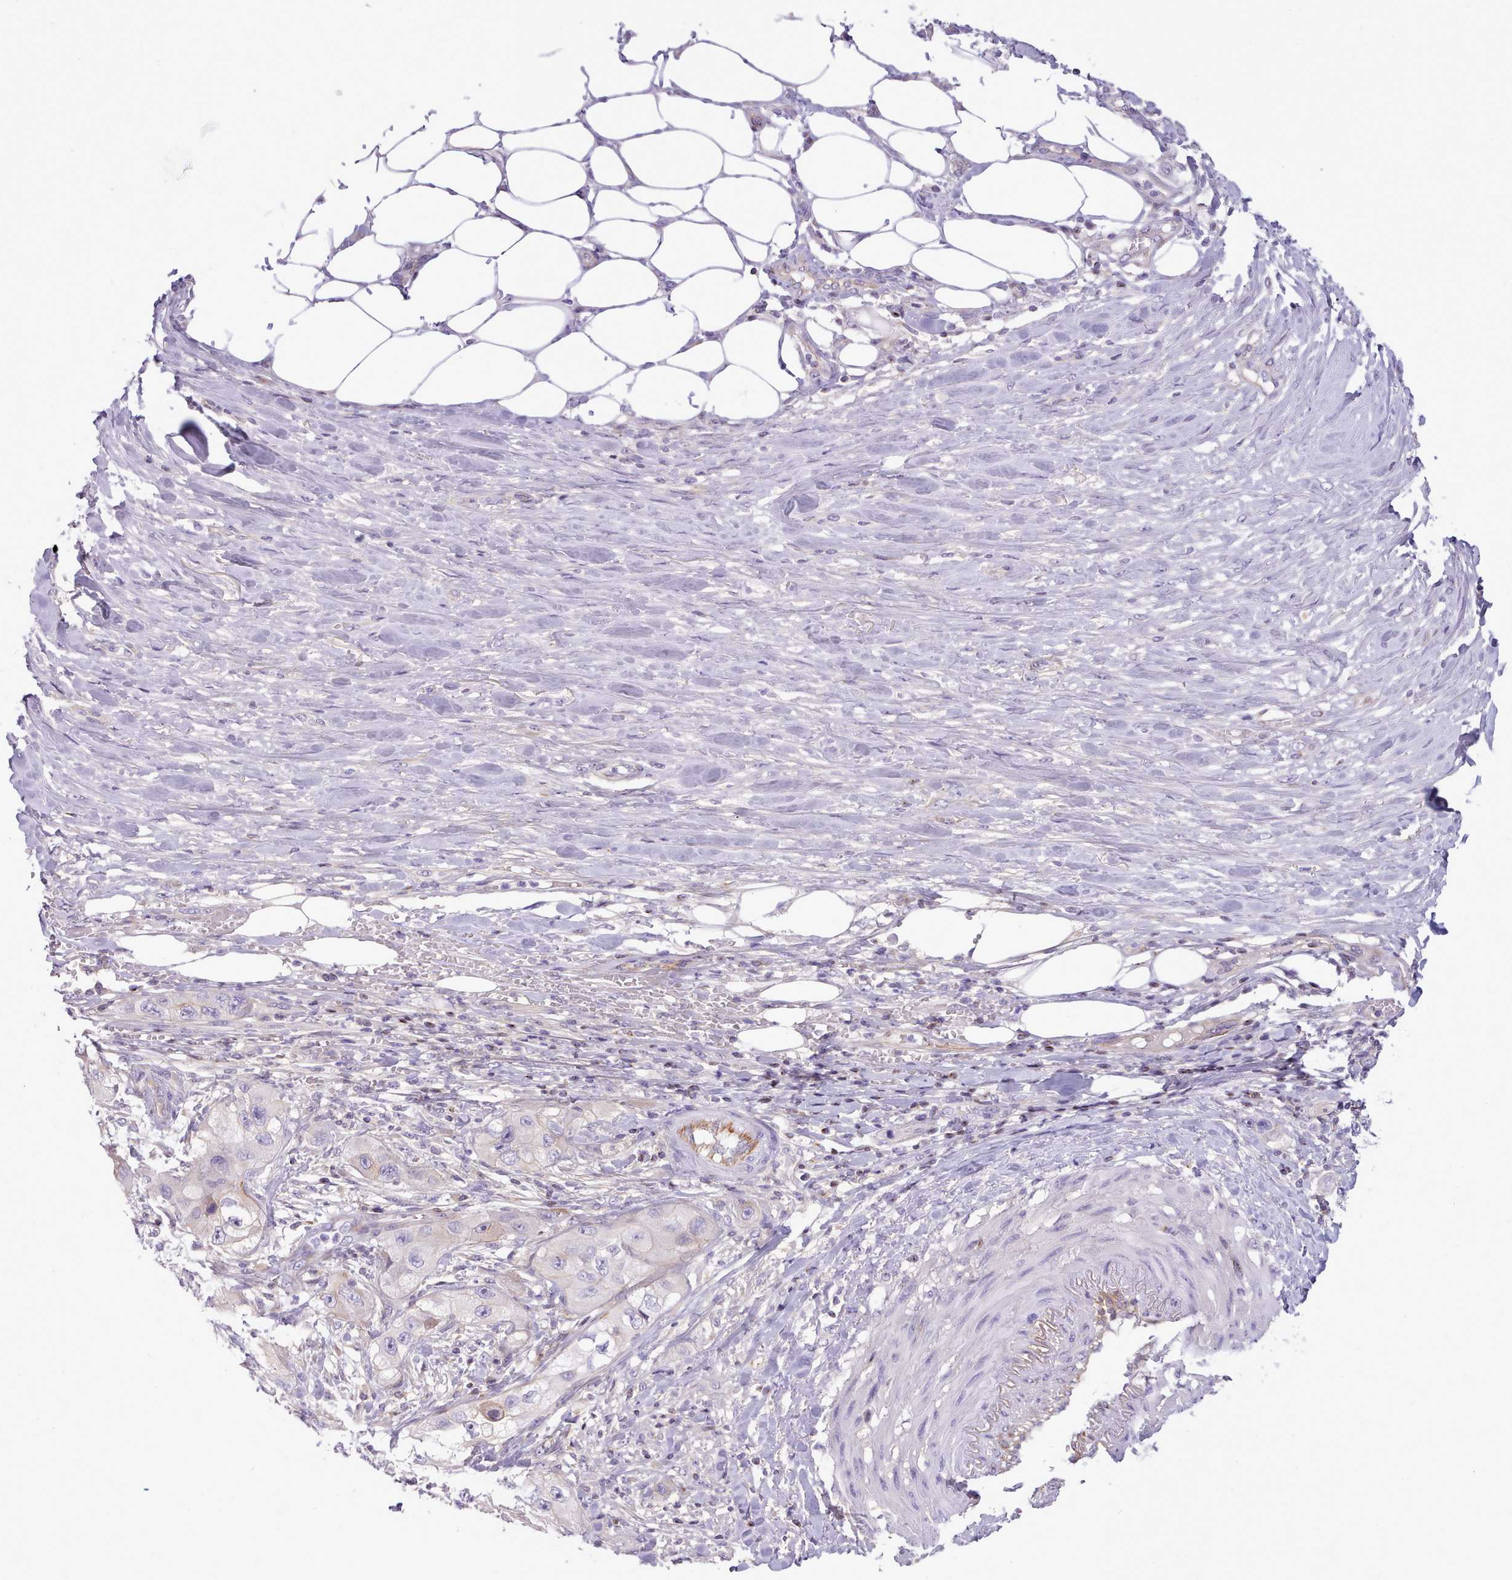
{"staining": {"intensity": "negative", "quantity": "none", "location": "none"}, "tissue": "skin cancer", "cell_type": "Tumor cells", "image_type": "cancer", "snomed": [{"axis": "morphology", "description": "Squamous cell carcinoma, NOS"}, {"axis": "topography", "description": "Skin"}, {"axis": "topography", "description": "Subcutis"}], "caption": "High power microscopy micrograph of an IHC histopathology image of skin squamous cell carcinoma, revealing no significant positivity in tumor cells.", "gene": "CYP2A13", "patient": {"sex": "male", "age": 73}}